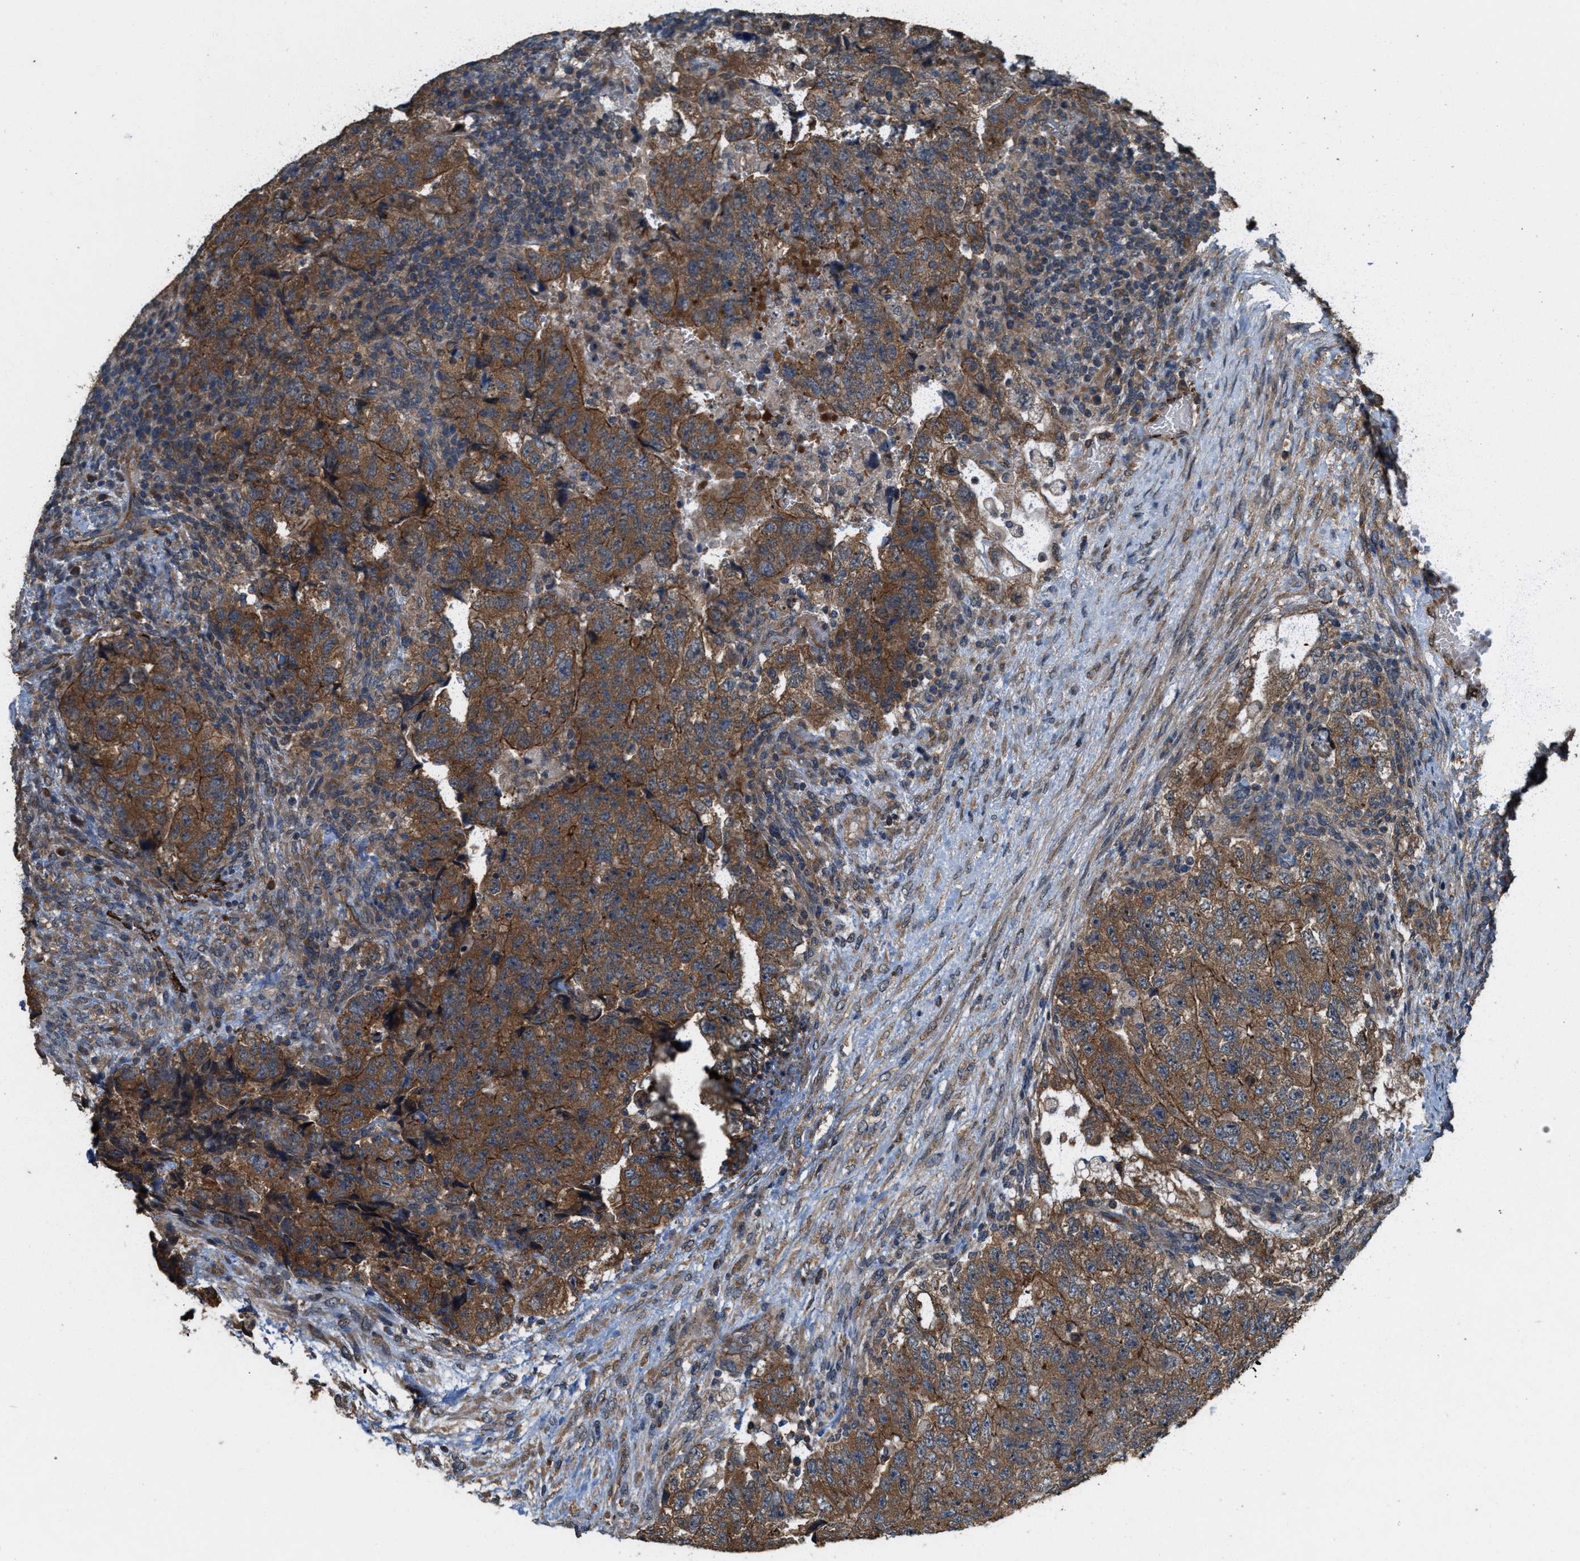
{"staining": {"intensity": "moderate", "quantity": ">75%", "location": "cytoplasmic/membranous"}, "tissue": "testis cancer", "cell_type": "Tumor cells", "image_type": "cancer", "snomed": [{"axis": "morphology", "description": "Carcinoma, Embryonal, NOS"}, {"axis": "topography", "description": "Testis"}], "caption": "Testis cancer tissue demonstrates moderate cytoplasmic/membranous staining in approximately >75% of tumor cells, visualized by immunohistochemistry.", "gene": "ARHGEF5", "patient": {"sex": "male", "age": 36}}